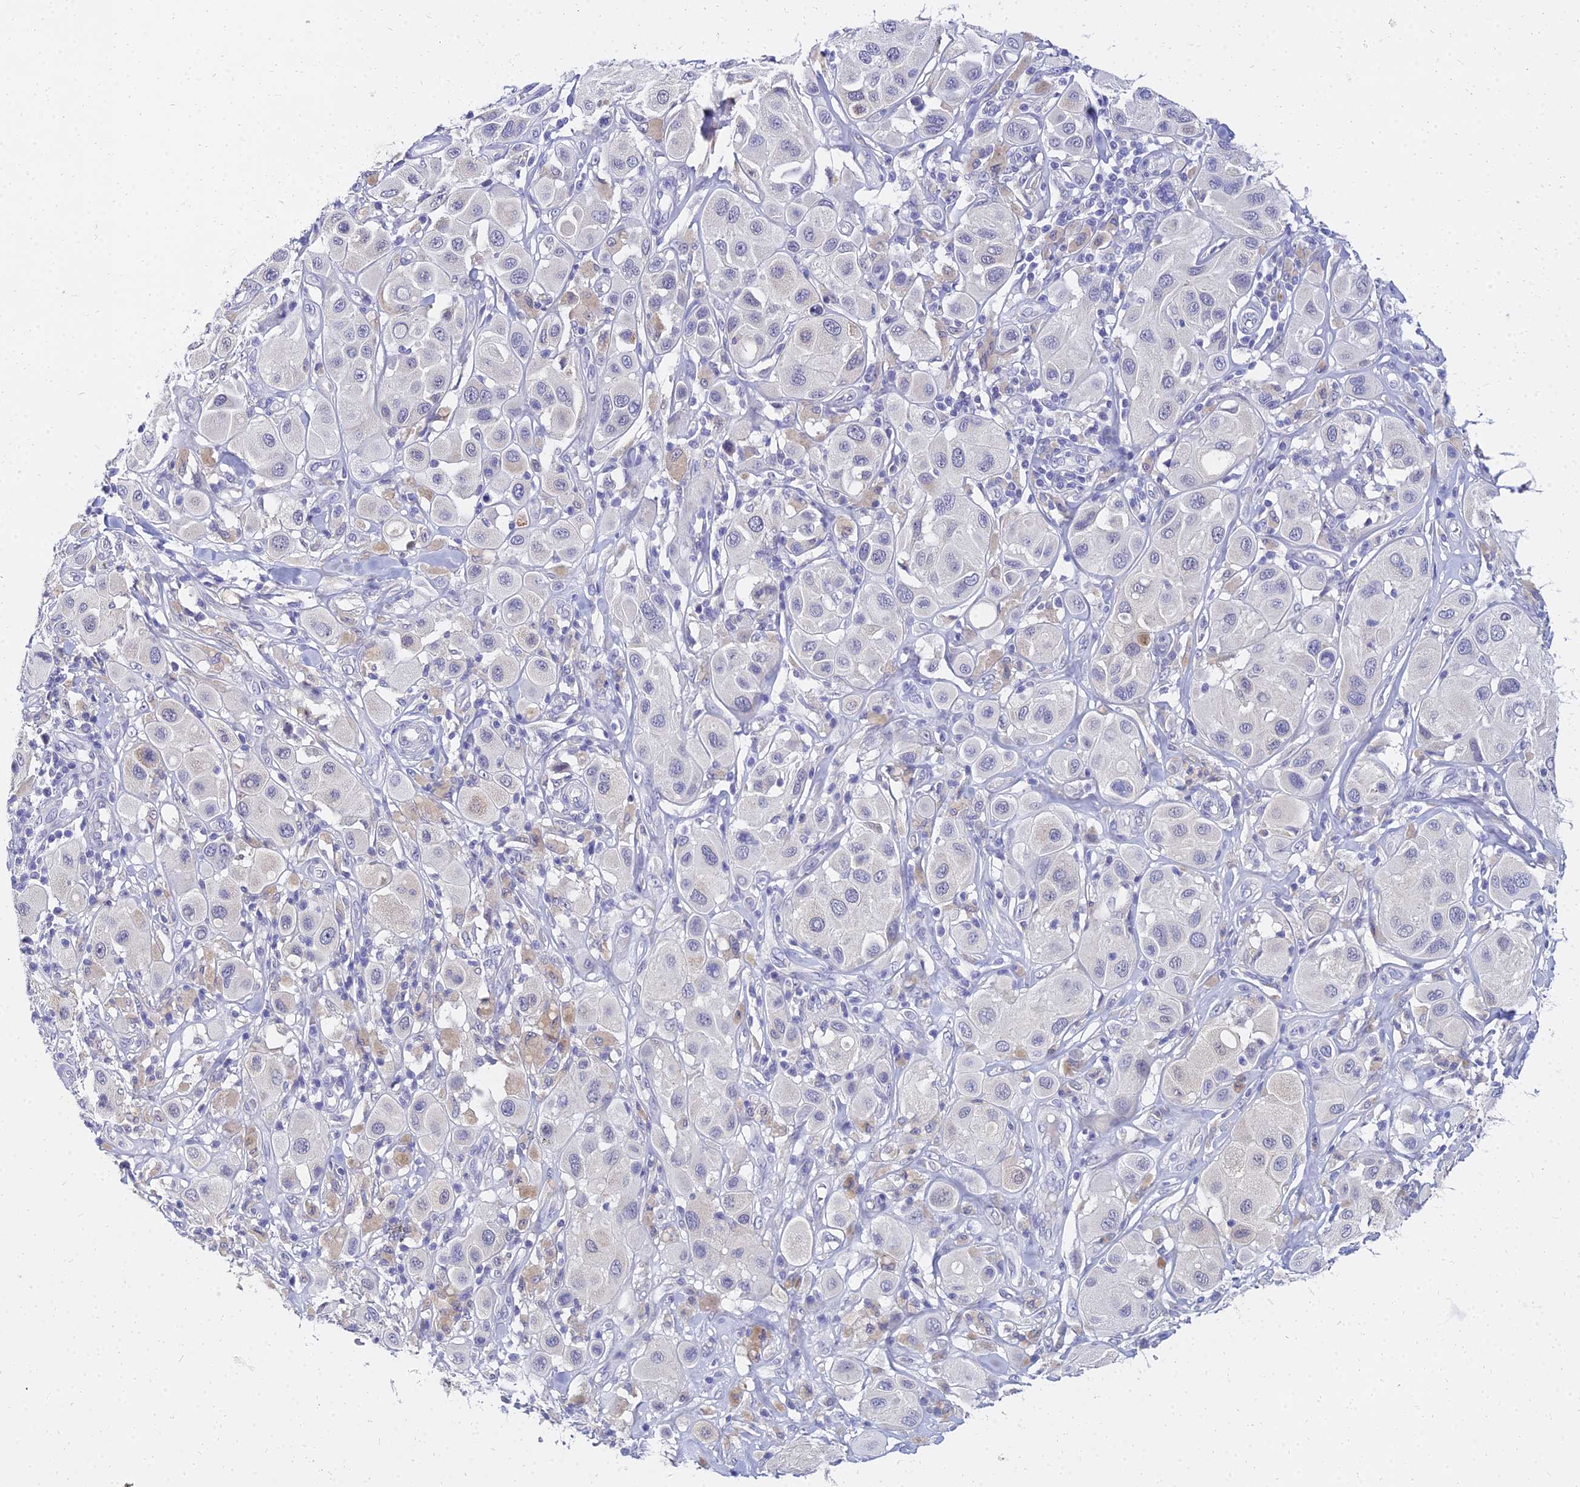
{"staining": {"intensity": "negative", "quantity": "none", "location": "none"}, "tissue": "melanoma", "cell_type": "Tumor cells", "image_type": "cancer", "snomed": [{"axis": "morphology", "description": "Malignant melanoma, Metastatic site"}, {"axis": "topography", "description": "Skin"}], "caption": "A high-resolution micrograph shows immunohistochemistry (IHC) staining of malignant melanoma (metastatic site), which demonstrates no significant positivity in tumor cells.", "gene": "NPY", "patient": {"sex": "male", "age": 41}}